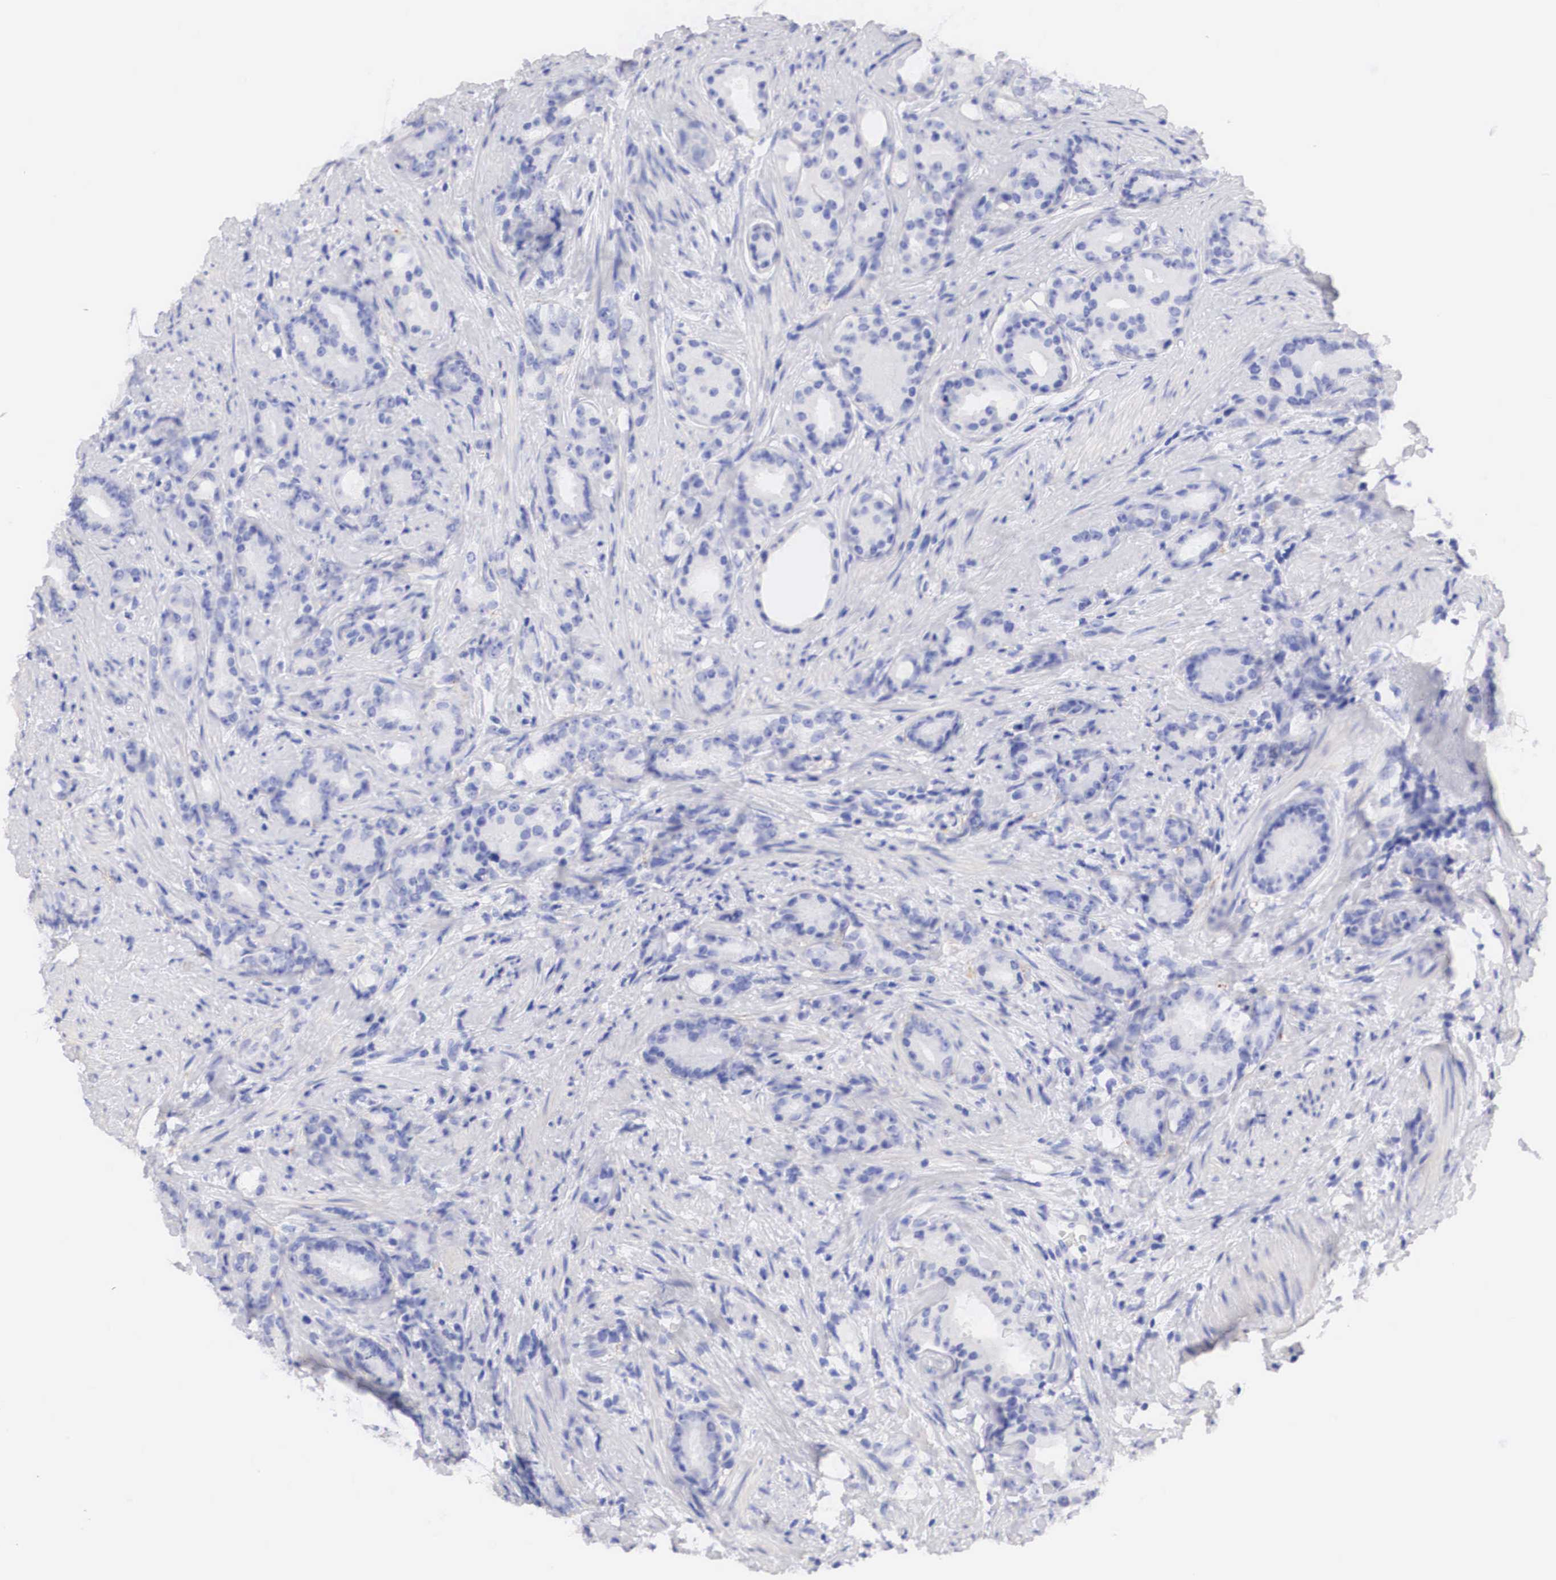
{"staining": {"intensity": "negative", "quantity": "none", "location": "none"}, "tissue": "prostate cancer", "cell_type": "Tumor cells", "image_type": "cancer", "snomed": [{"axis": "morphology", "description": "Adenocarcinoma, Medium grade"}, {"axis": "topography", "description": "Prostate"}], "caption": "This is an IHC image of prostate medium-grade adenocarcinoma. There is no expression in tumor cells.", "gene": "ERBB2", "patient": {"sex": "male", "age": 59}}